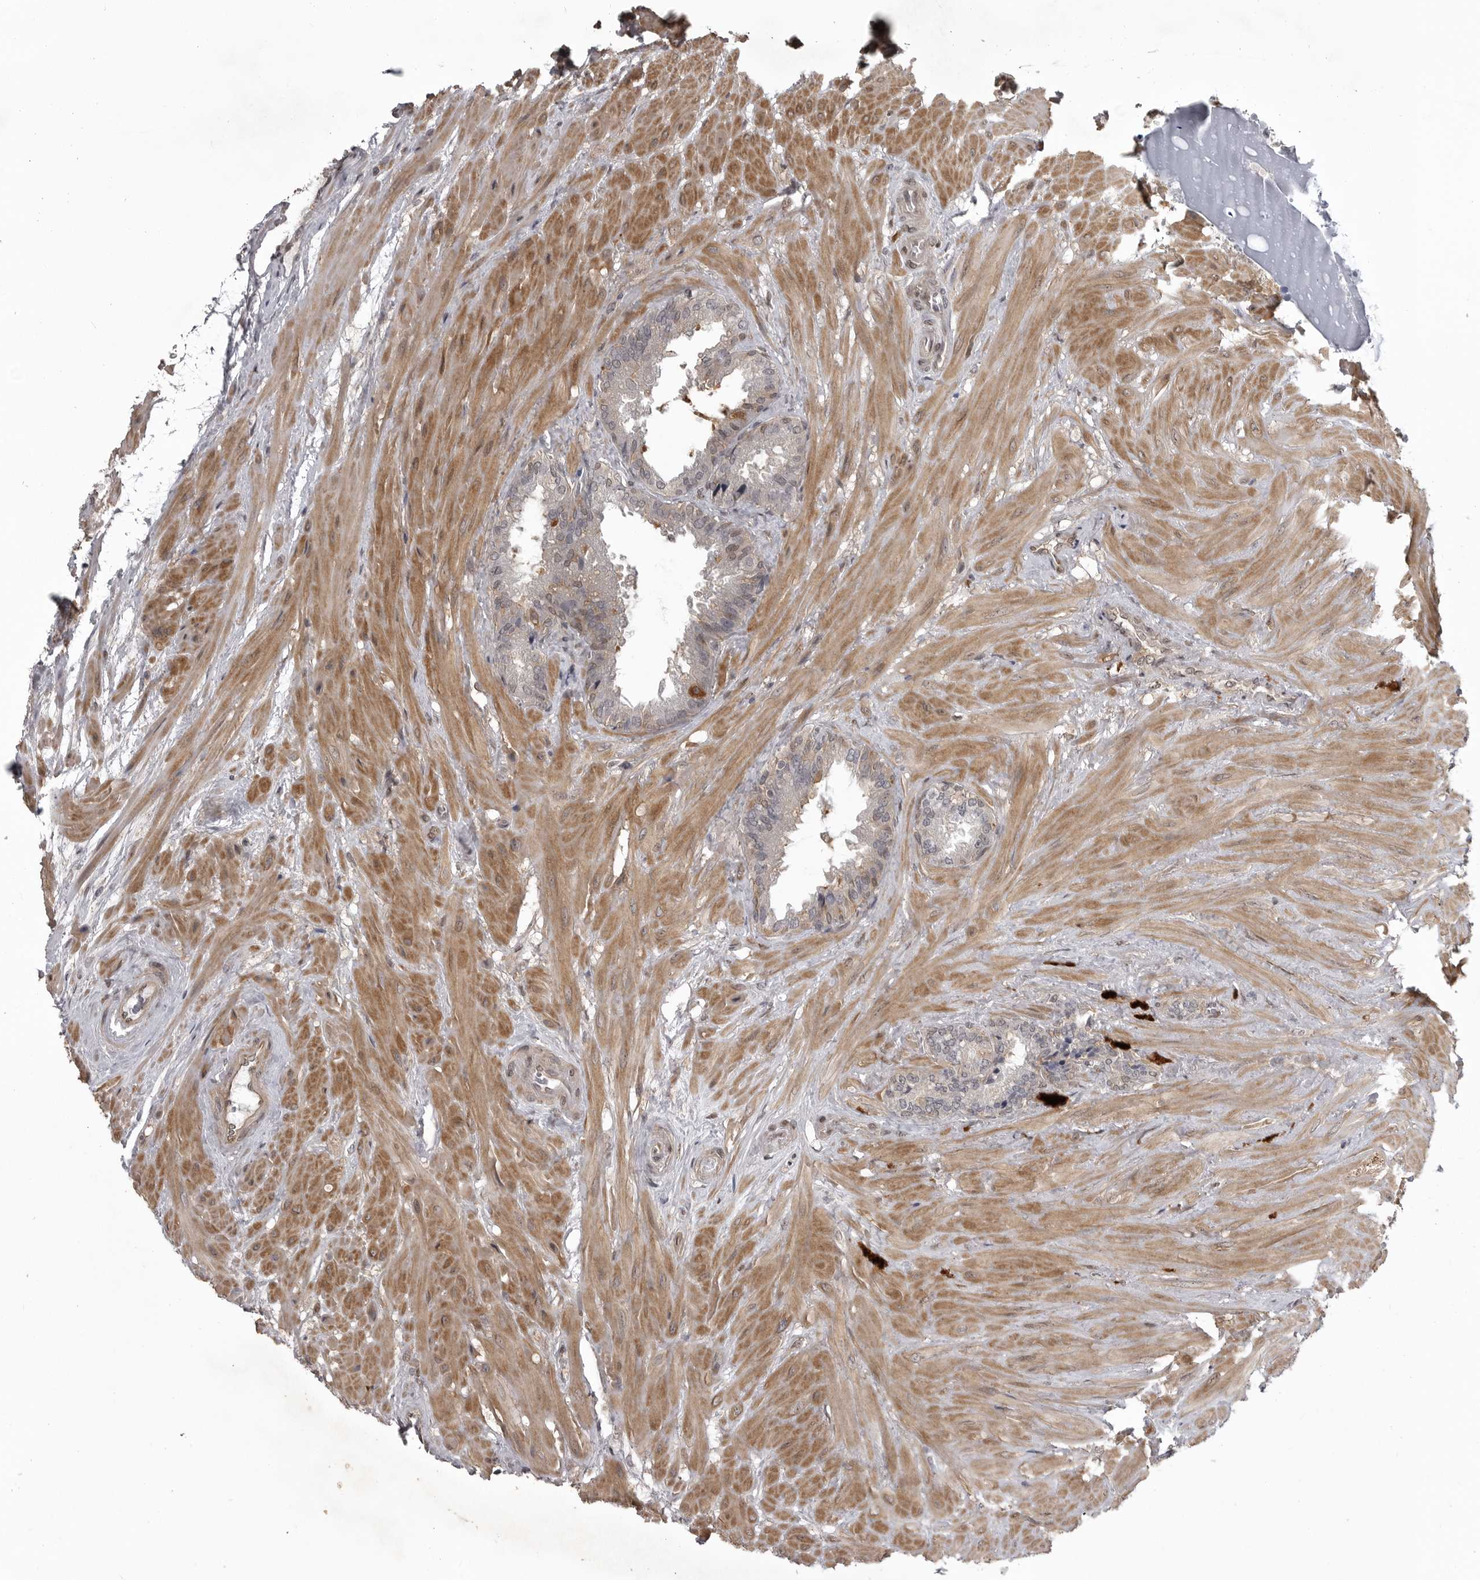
{"staining": {"intensity": "moderate", "quantity": "25%-75%", "location": "cytoplasmic/membranous"}, "tissue": "seminal vesicle", "cell_type": "Glandular cells", "image_type": "normal", "snomed": [{"axis": "morphology", "description": "Normal tissue, NOS"}, {"axis": "topography", "description": "Seminal veicle"}], "caption": "The micrograph exhibits a brown stain indicating the presence of a protein in the cytoplasmic/membranous of glandular cells in seminal vesicle. (Stains: DAB in brown, nuclei in blue, Microscopy: brightfield microscopy at high magnification).", "gene": "SNX16", "patient": {"sex": "male", "age": 46}}